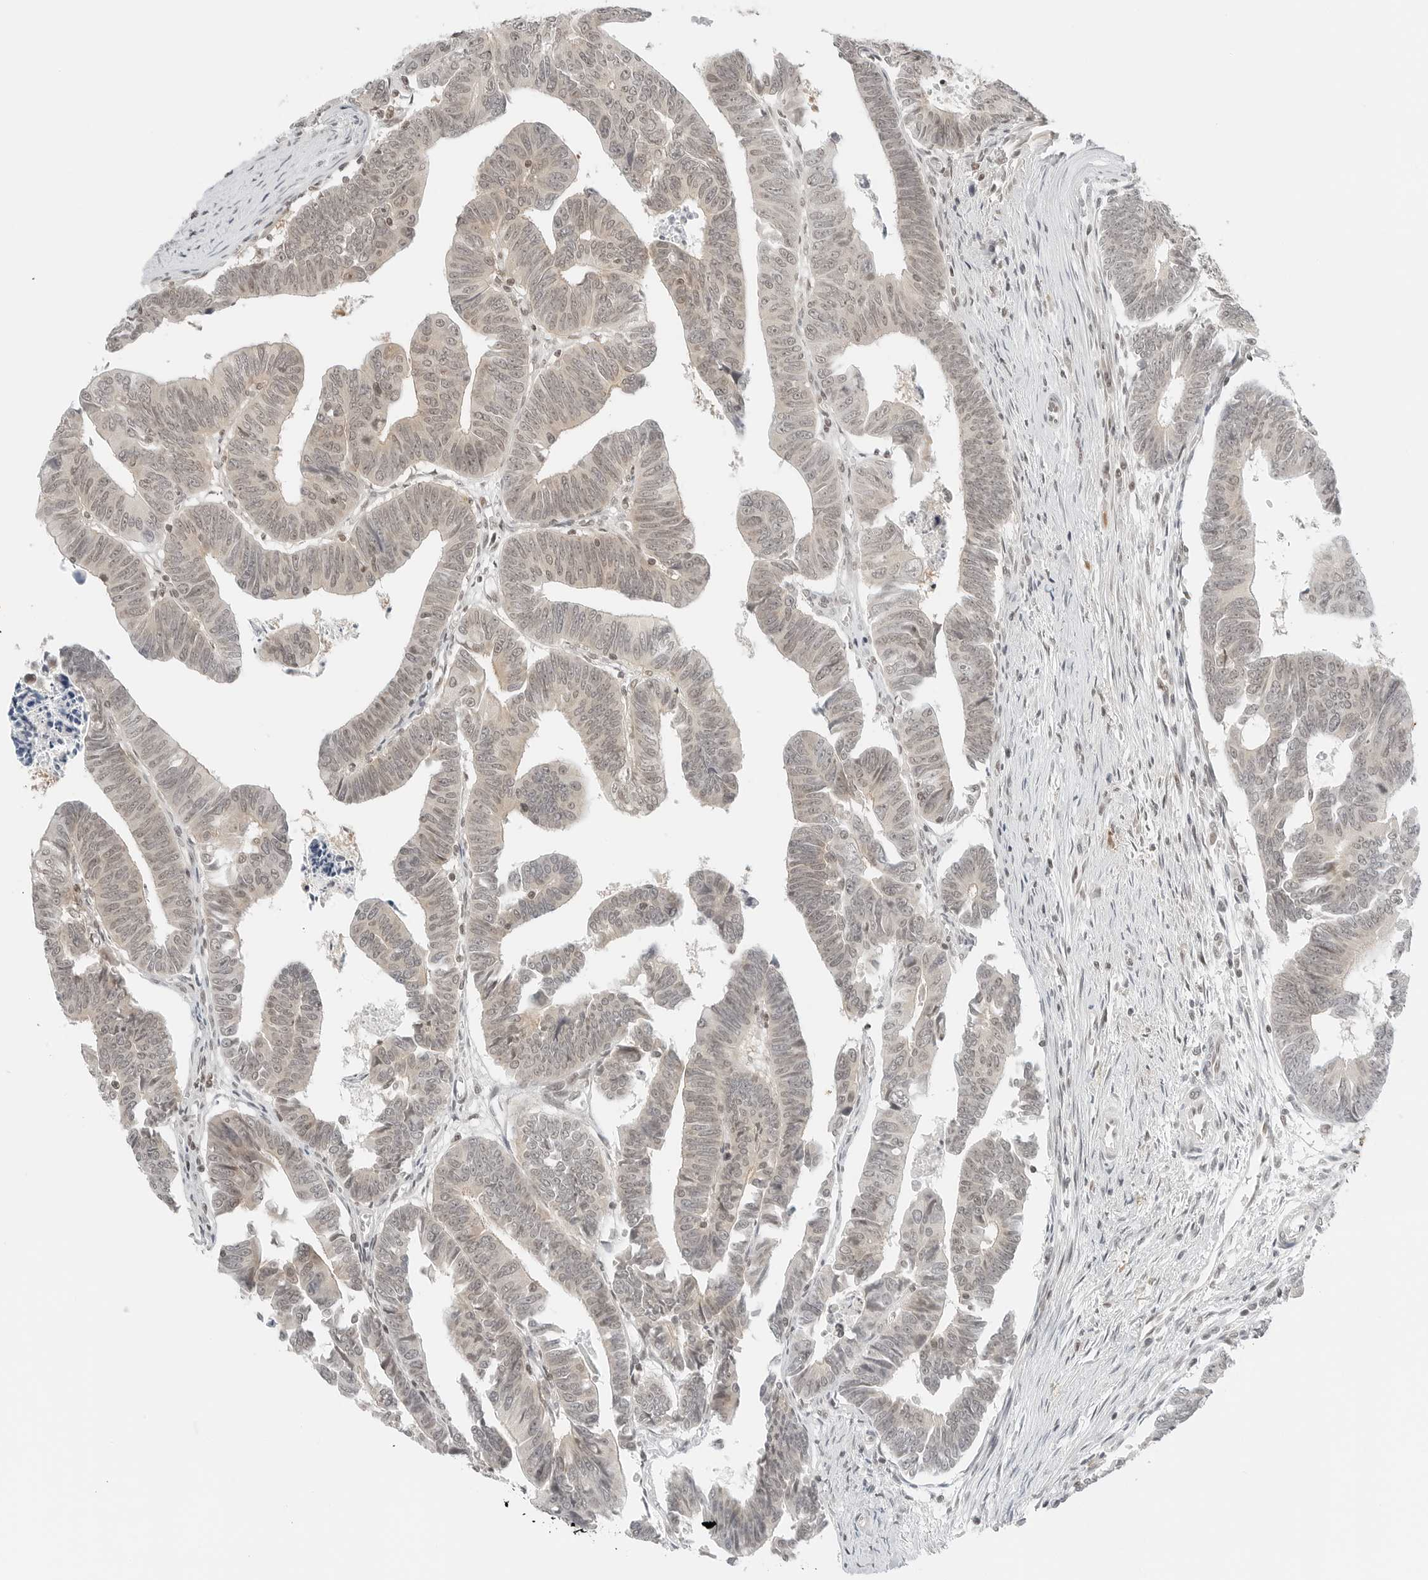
{"staining": {"intensity": "weak", "quantity": "25%-75%", "location": "nuclear"}, "tissue": "colorectal cancer", "cell_type": "Tumor cells", "image_type": "cancer", "snomed": [{"axis": "morphology", "description": "Adenocarcinoma, NOS"}, {"axis": "topography", "description": "Rectum"}], "caption": "An image of human adenocarcinoma (colorectal) stained for a protein exhibits weak nuclear brown staining in tumor cells. (Stains: DAB in brown, nuclei in blue, Microscopy: brightfield microscopy at high magnification).", "gene": "CRTC2", "patient": {"sex": "female", "age": 65}}